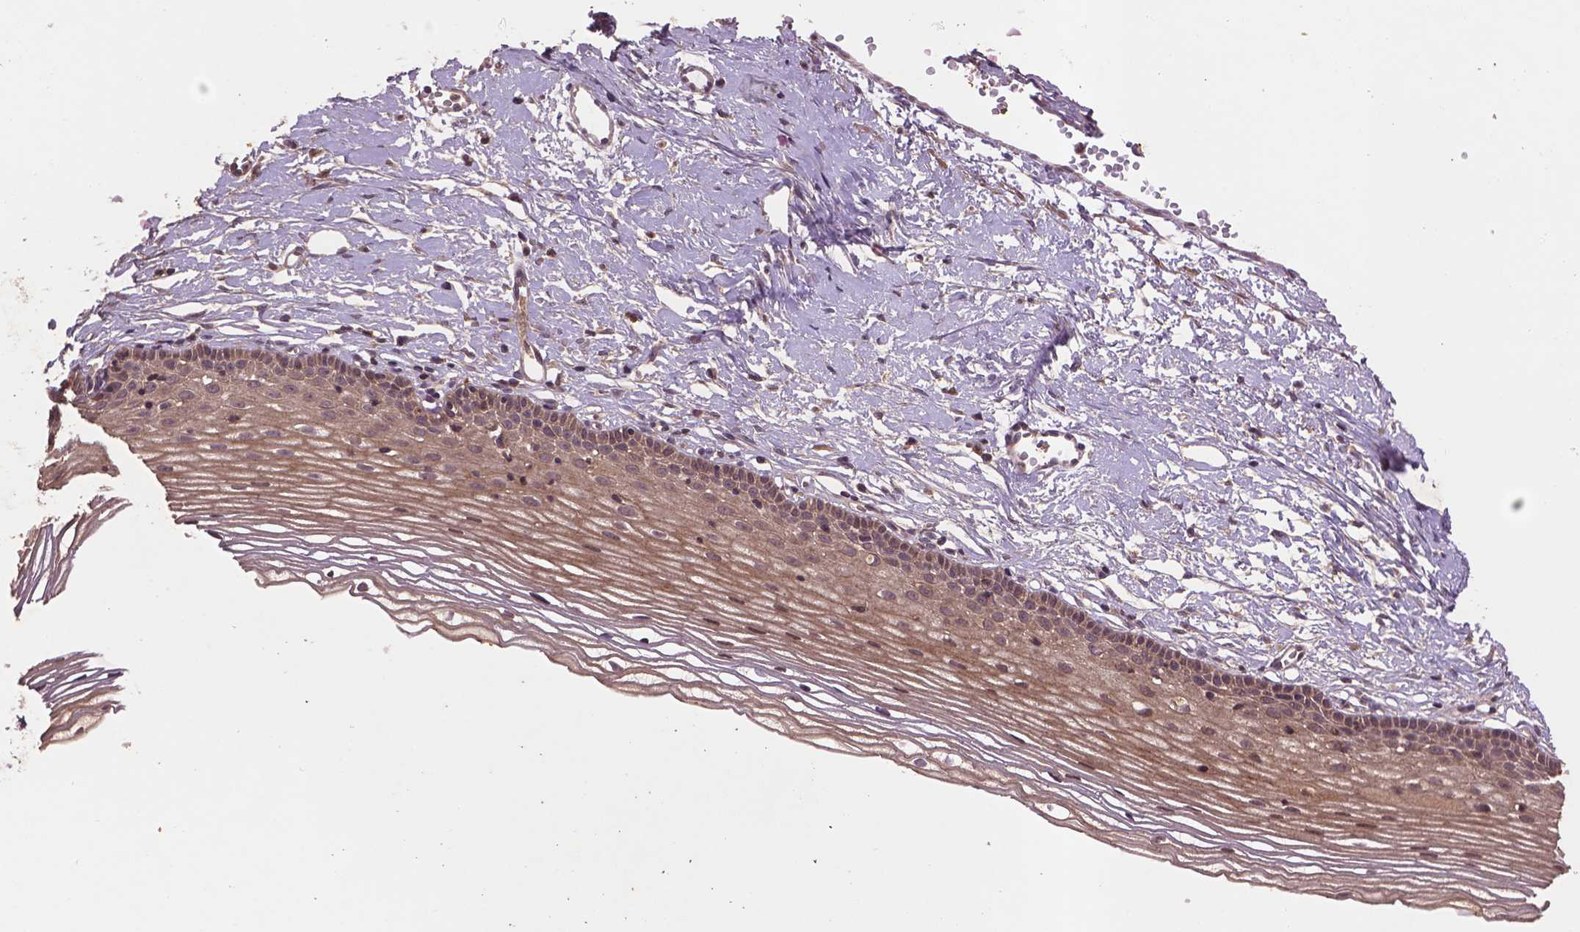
{"staining": {"intensity": "weak", "quantity": ">75%", "location": "cytoplasmic/membranous"}, "tissue": "cervix", "cell_type": "Glandular cells", "image_type": "normal", "snomed": [{"axis": "morphology", "description": "Normal tissue, NOS"}, {"axis": "topography", "description": "Cervix"}], "caption": "Cervix stained with immunohistochemistry exhibits weak cytoplasmic/membranous expression in approximately >75% of glandular cells.", "gene": "NIPAL2", "patient": {"sex": "female", "age": 40}}